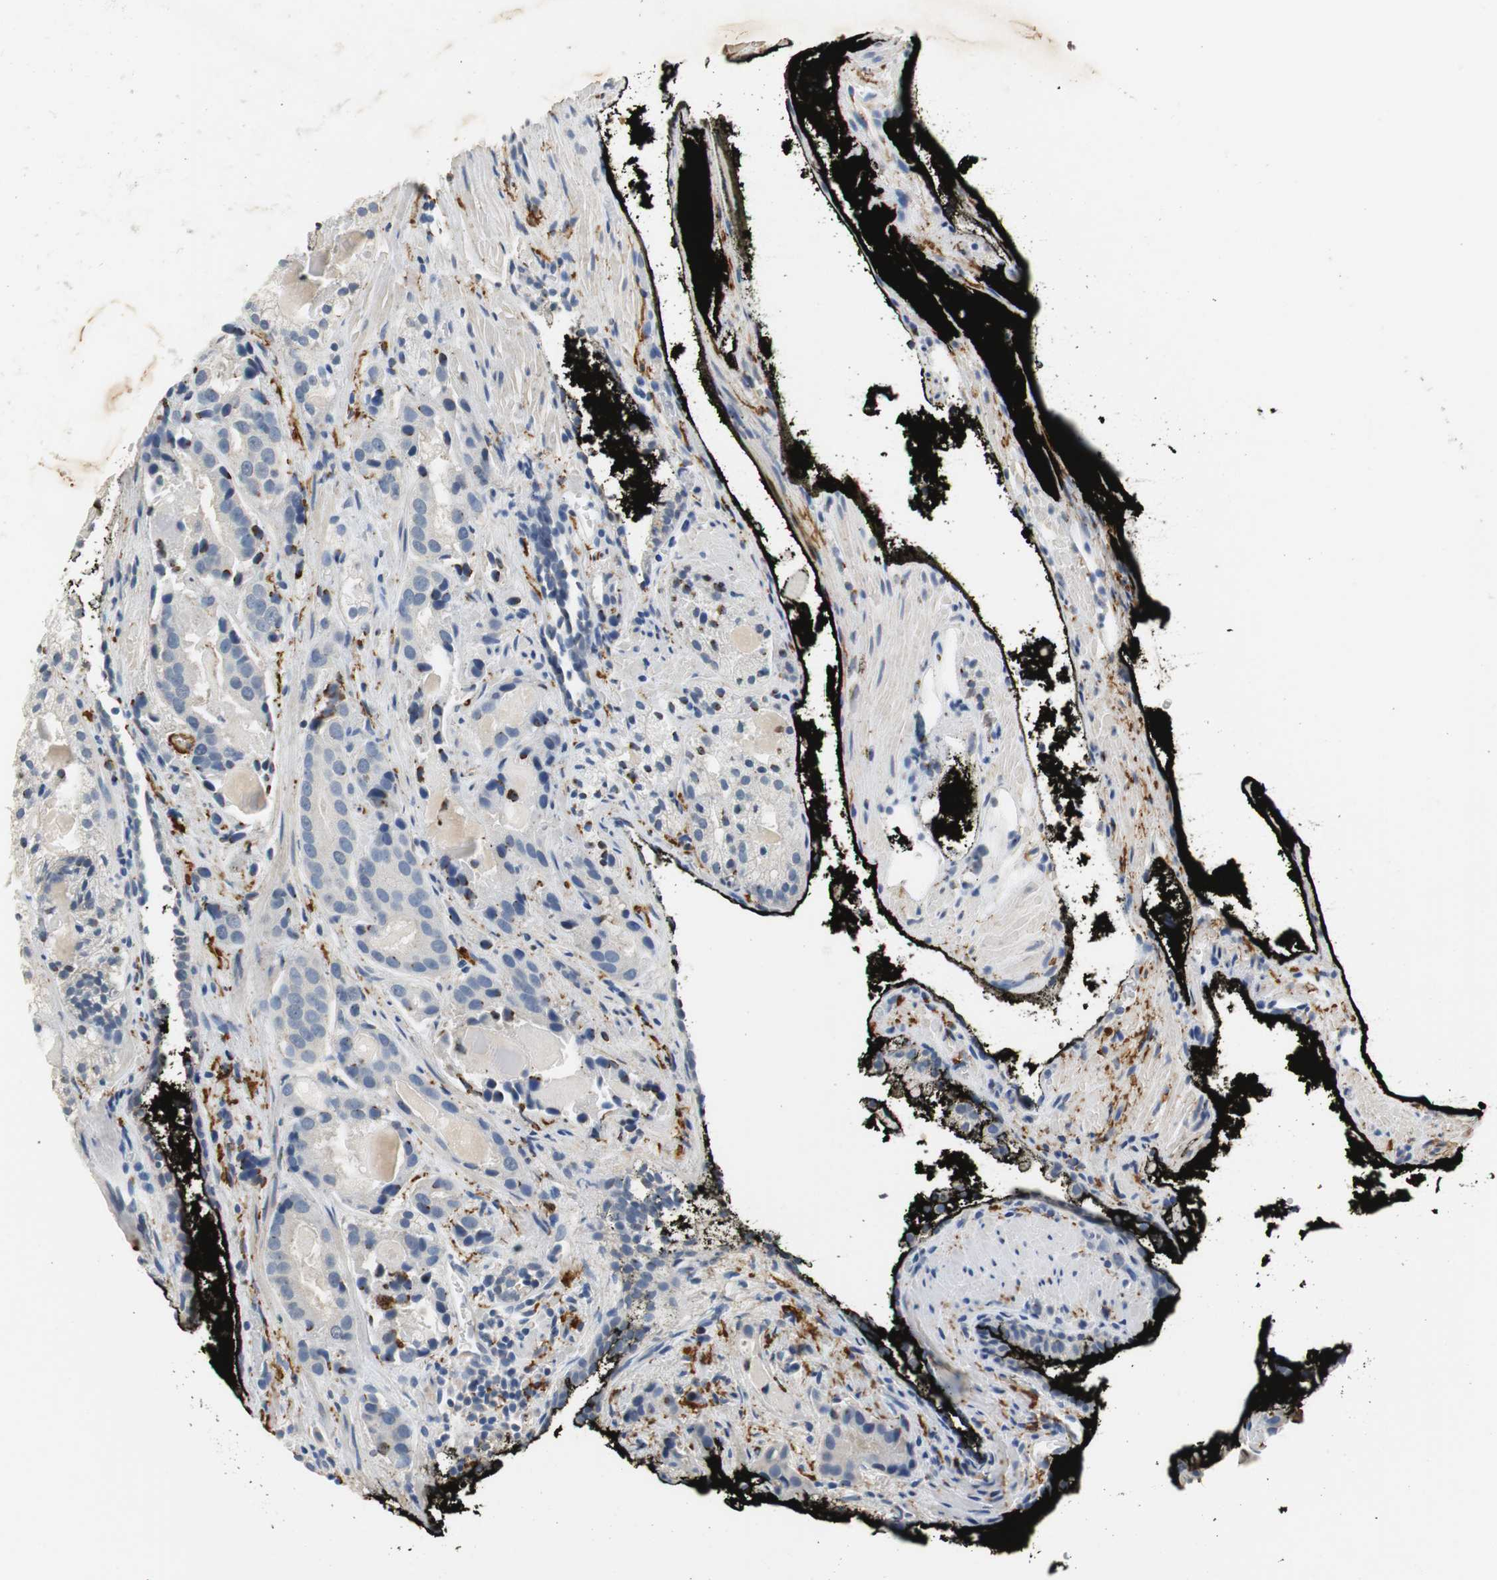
{"staining": {"intensity": "negative", "quantity": "none", "location": "none"}, "tissue": "prostate cancer", "cell_type": "Tumor cells", "image_type": "cancer", "snomed": [{"axis": "morphology", "description": "Adenocarcinoma, High grade"}, {"axis": "topography", "description": "Prostate"}], "caption": "Tumor cells show no significant staining in prostate cancer (high-grade adenocarcinoma).", "gene": "MUC7", "patient": {"sex": "male", "age": 58}}